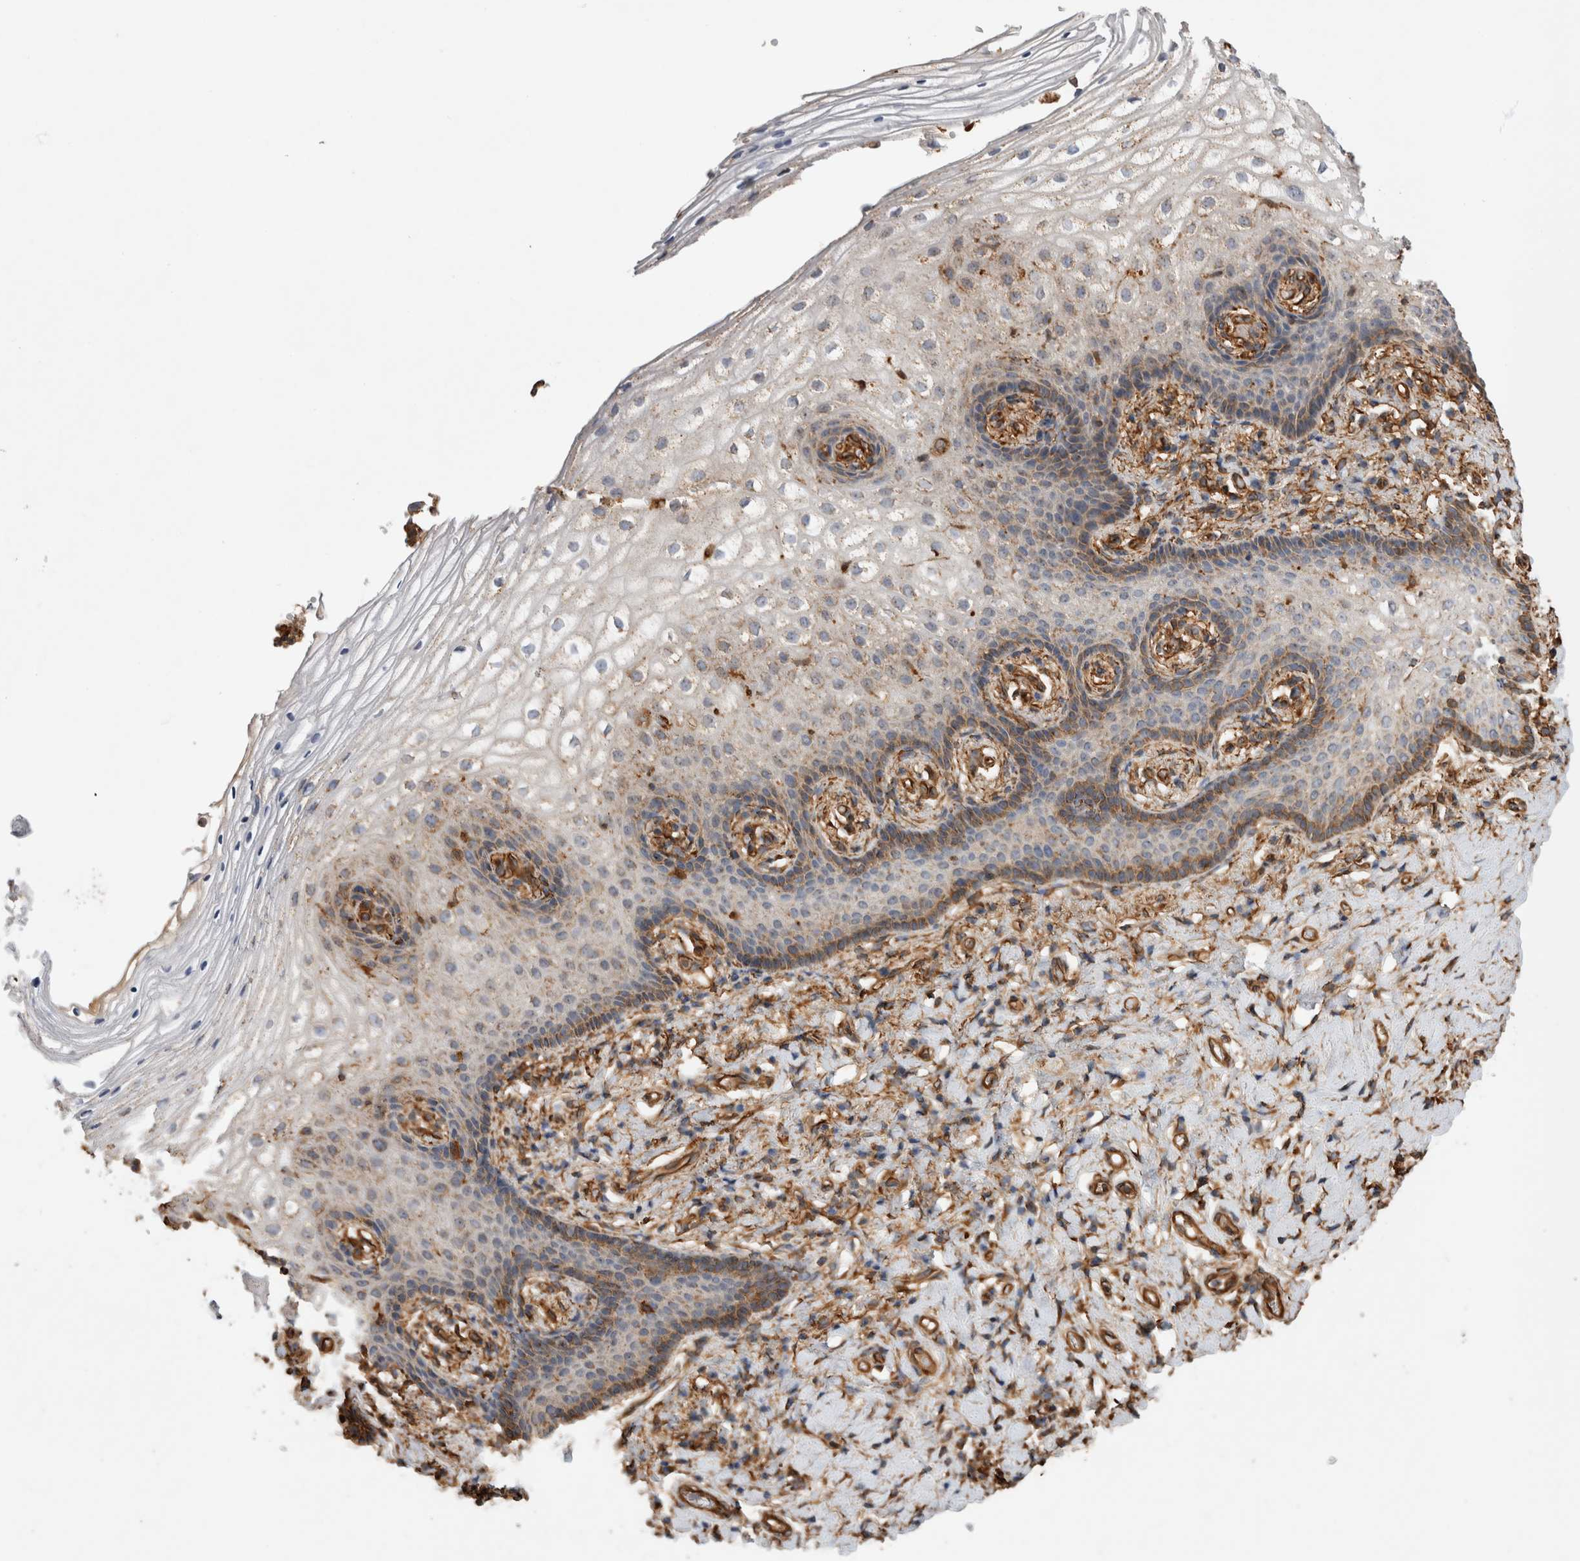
{"staining": {"intensity": "moderate", "quantity": "<25%", "location": "cytoplasmic/membranous"}, "tissue": "vagina", "cell_type": "Squamous epithelial cells", "image_type": "normal", "snomed": [{"axis": "morphology", "description": "Normal tissue, NOS"}, {"axis": "topography", "description": "Vagina"}], "caption": "Protein expression analysis of normal vagina reveals moderate cytoplasmic/membranous expression in approximately <25% of squamous epithelial cells.", "gene": "ZNF397", "patient": {"sex": "female", "age": 60}}